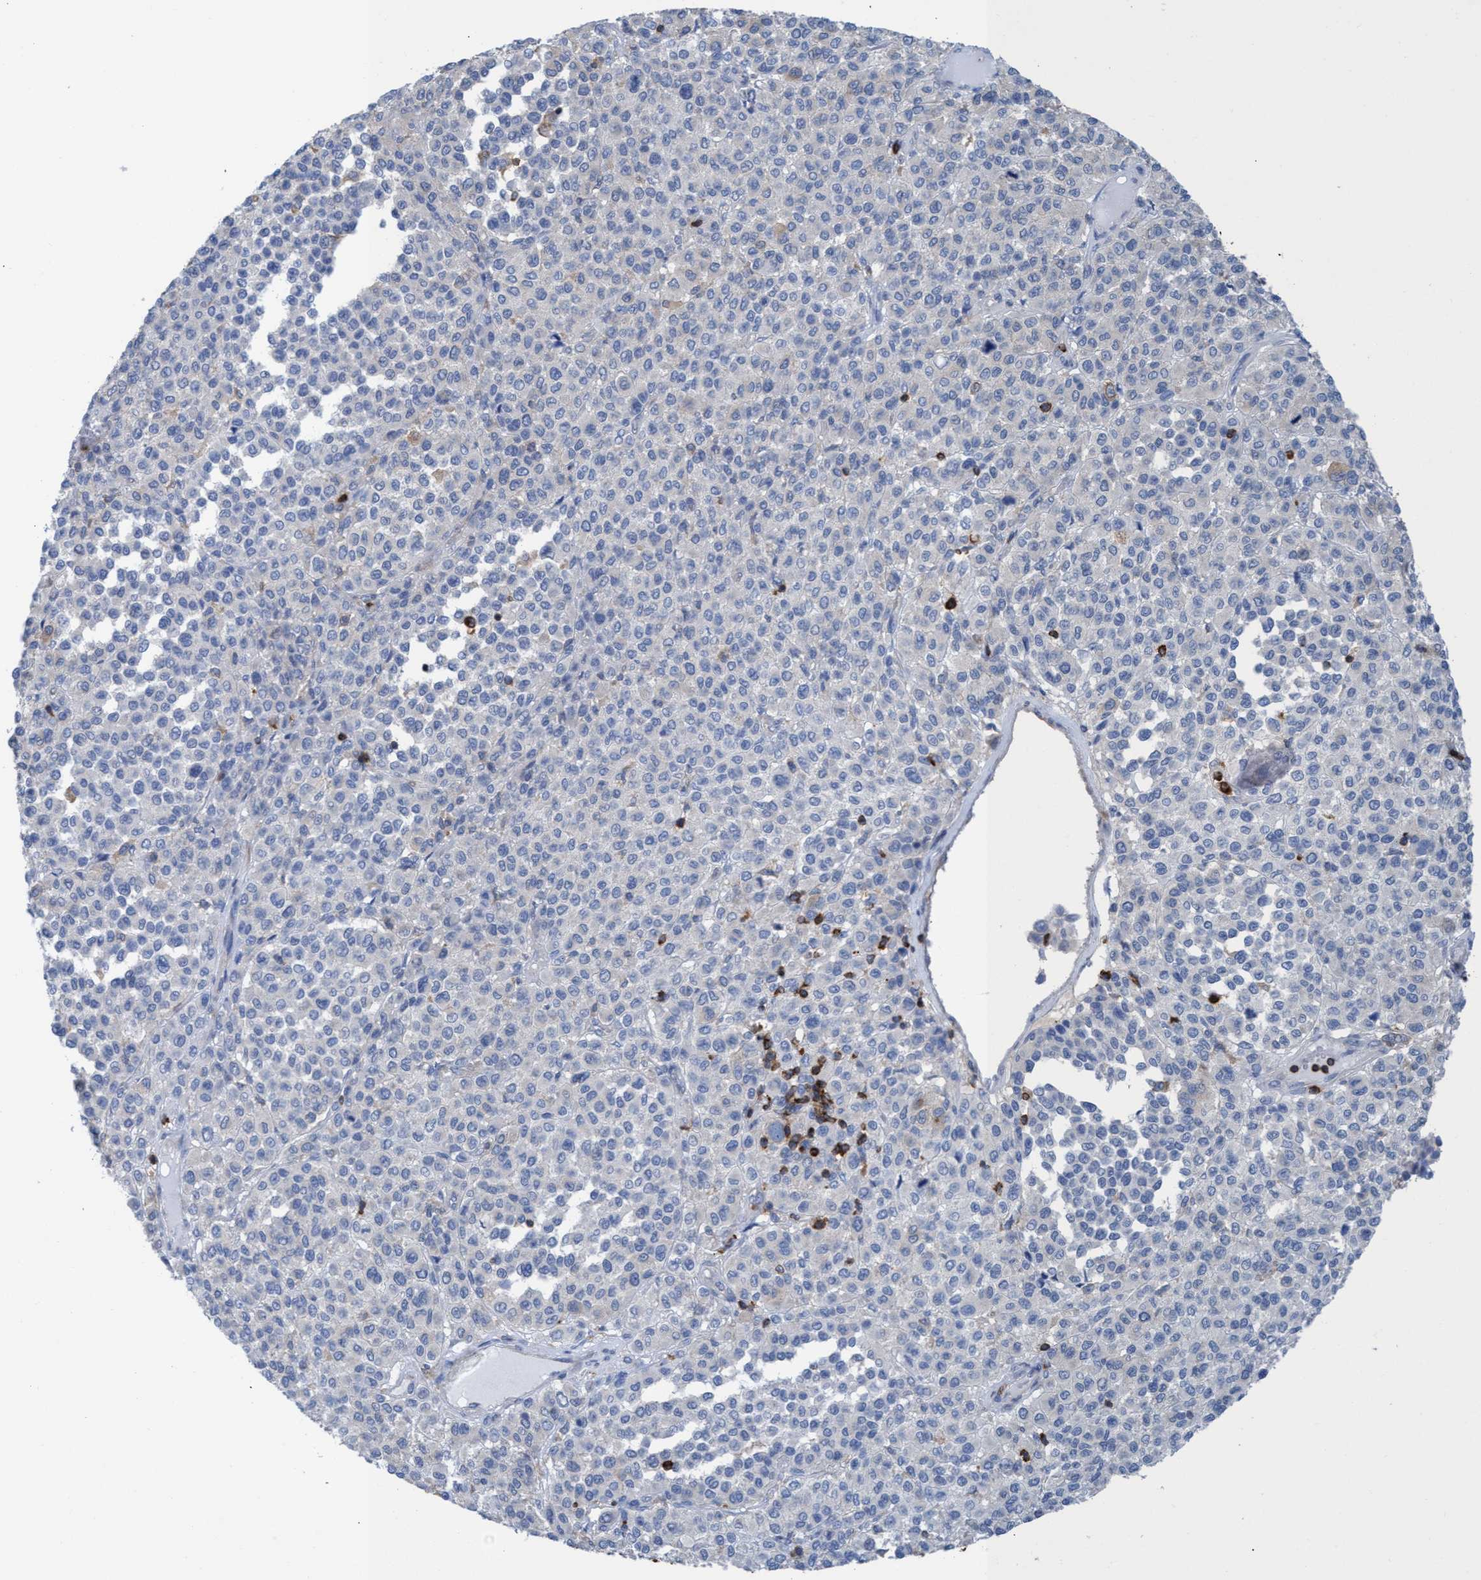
{"staining": {"intensity": "negative", "quantity": "none", "location": "none"}, "tissue": "melanoma", "cell_type": "Tumor cells", "image_type": "cancer", "snomed": [{"axis": "morphology", "description": "Malignant melanoma, Metastatic site"}, {"axis": "topography", "description": "Pancreas"}], "caption": "Tumor cells show no significant protein expression in malignant melanoma (metastatic site). (Stains: DAB (3,3'-diaminobenzidine) immunohistochemistry with hematoxylin counter stain, Microscopy: brightfield microscopy at high magnification).", "gene": "EZR", "patient": {"sex": "female", "age": 30}}